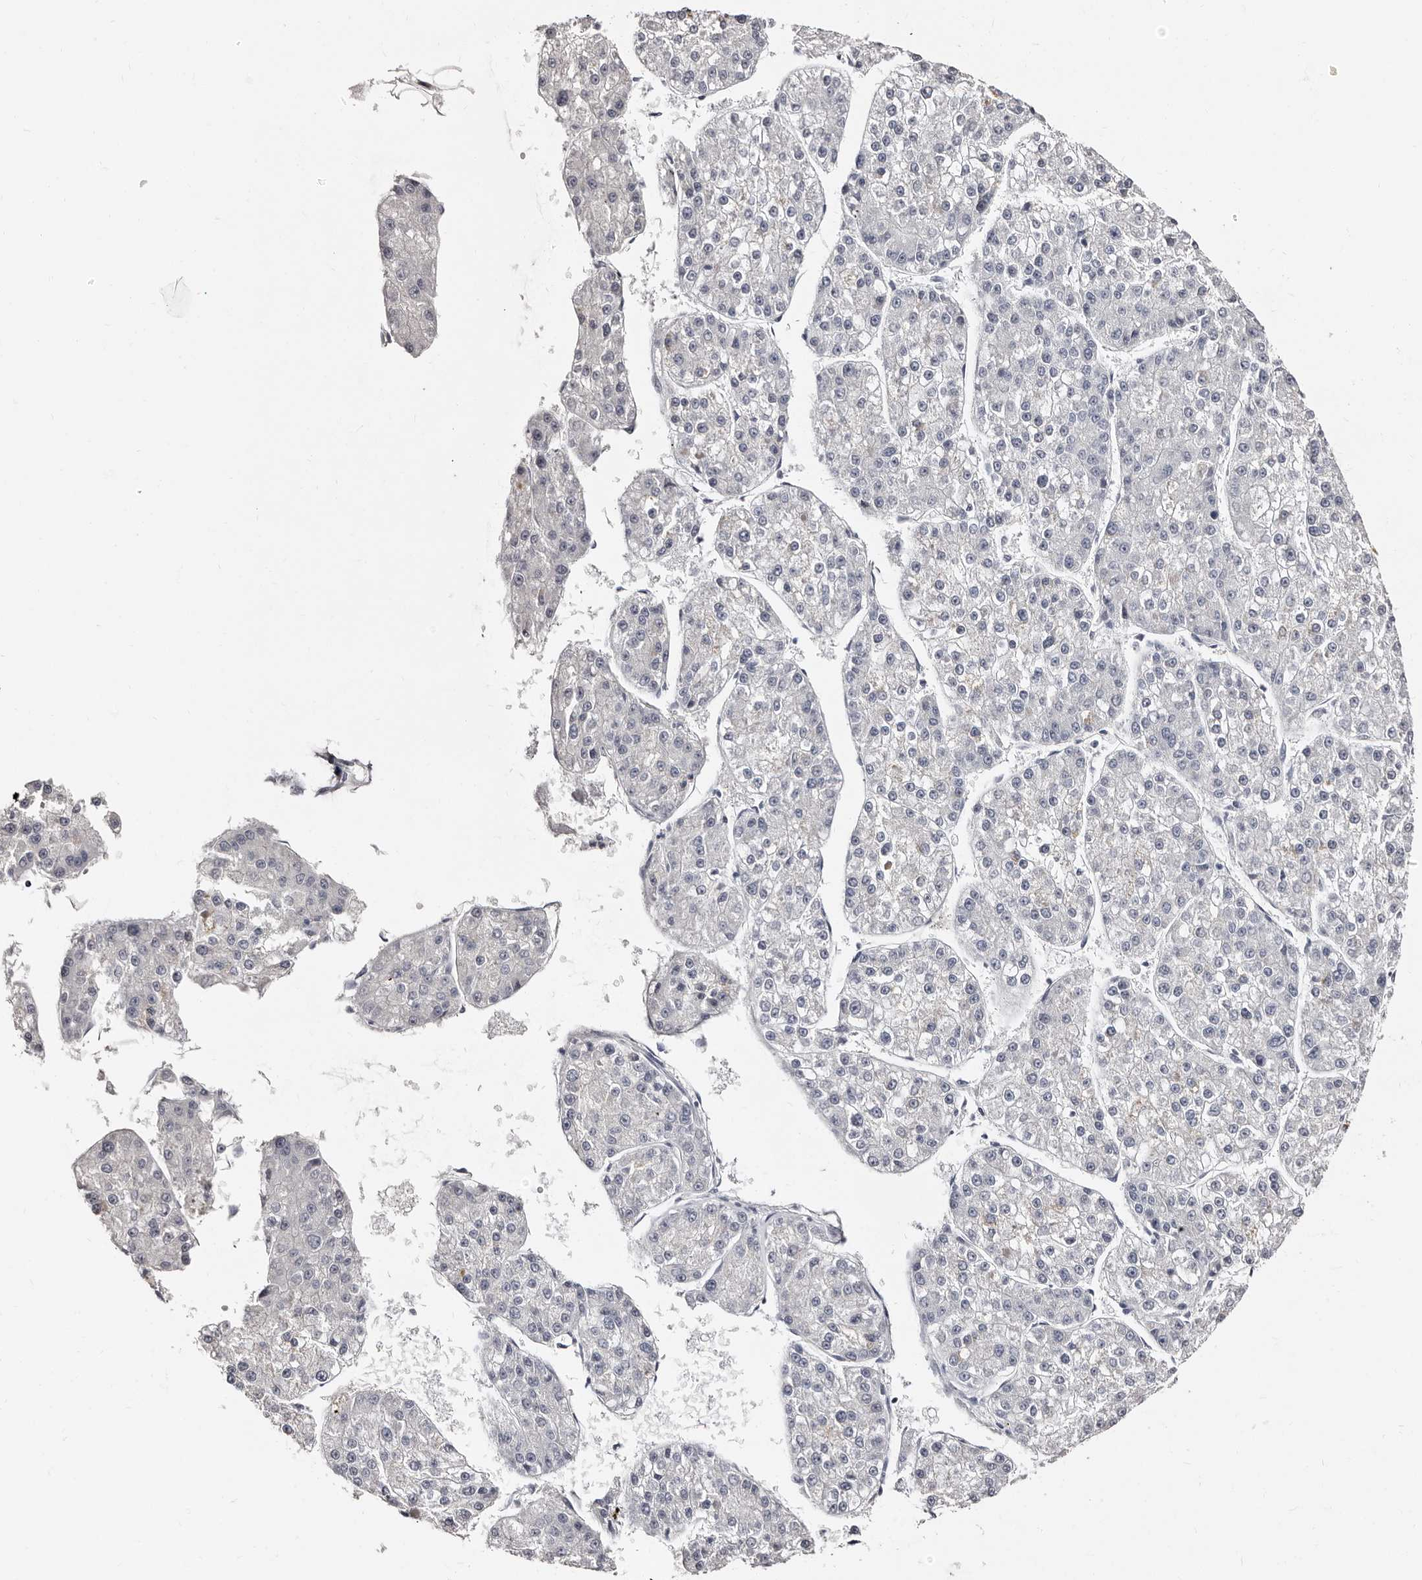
{"staining": {"intensity": "negative", "quantity": "none", "location": "none"}, "tissue": "liver cancer", "cell_type": "Tumor cells", "image_type": "cancer", "snomed": [{"axis": "morphology", "description": "Carcinoma, Hepatocellular, NOS"}, {"axis": "topography", "description": "Liver"}], "caption": "Immunohistochemical staining of hepatocellular carcinoma (liver) demonstrates no significant expression in tumor cells.", "gene": "TBC1D22B", "patient": {"sex": "female", "age": 73}}